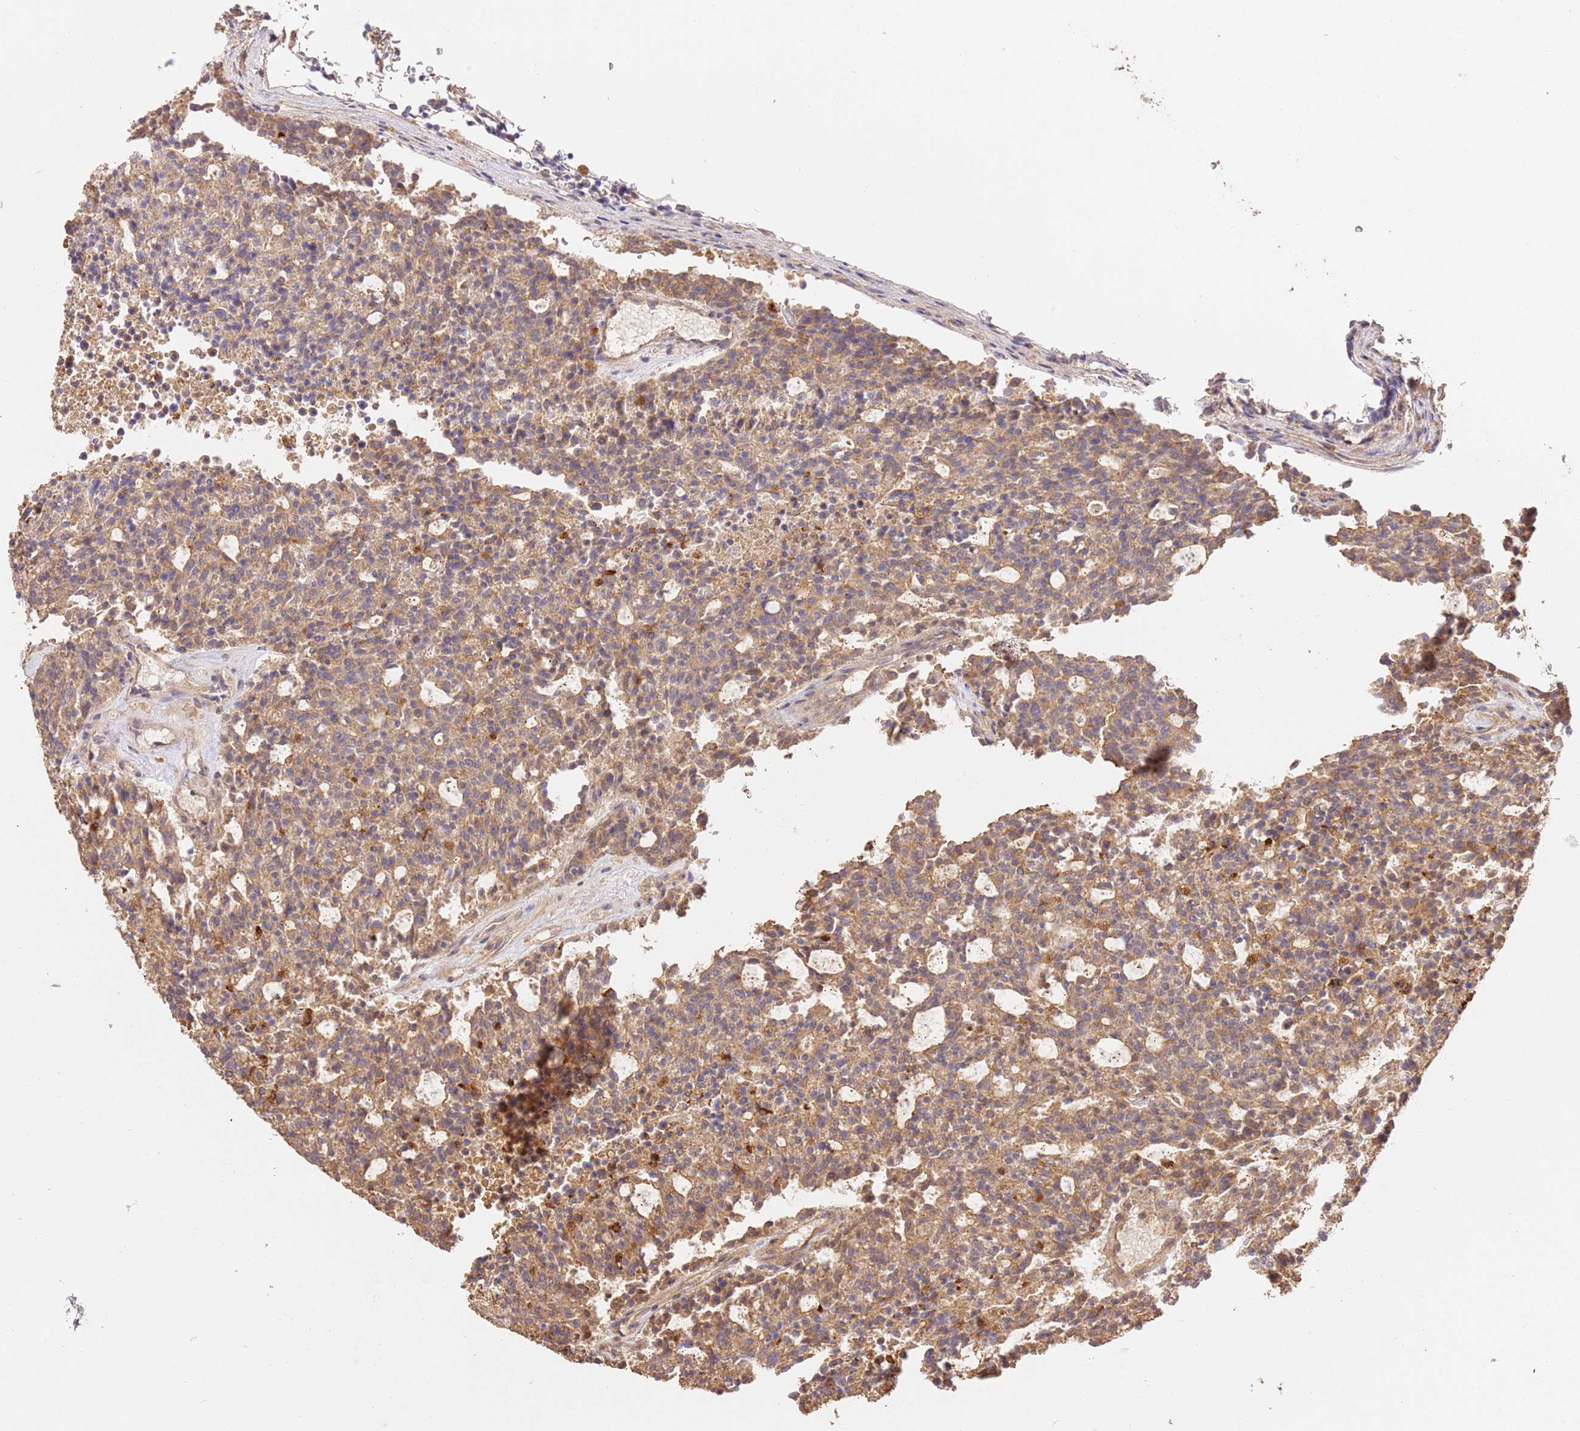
{"staining": {"intensity": "moderate", "quantity": ">75%", "location": "cytoplasmic/membranous"}, "tissue": "carcinoid", "cell_type": "Tumor cells", "image_type": "cancer", "snomed": [{"axis": "morphology", "description": "Carcinoid, malignant, NOS"}, {"axis": "topography", "description": "Pancreas"}], "caption": "The immunohistochemical stain highlights moderate cytoplasmic/membranous expression in tumor cells of carcinoid tissue. The protein of interest is shown in brown color, while the nuclei are stained blue.", "gene": "CEP55", "patient": {"sex": "female", "age": 54}}